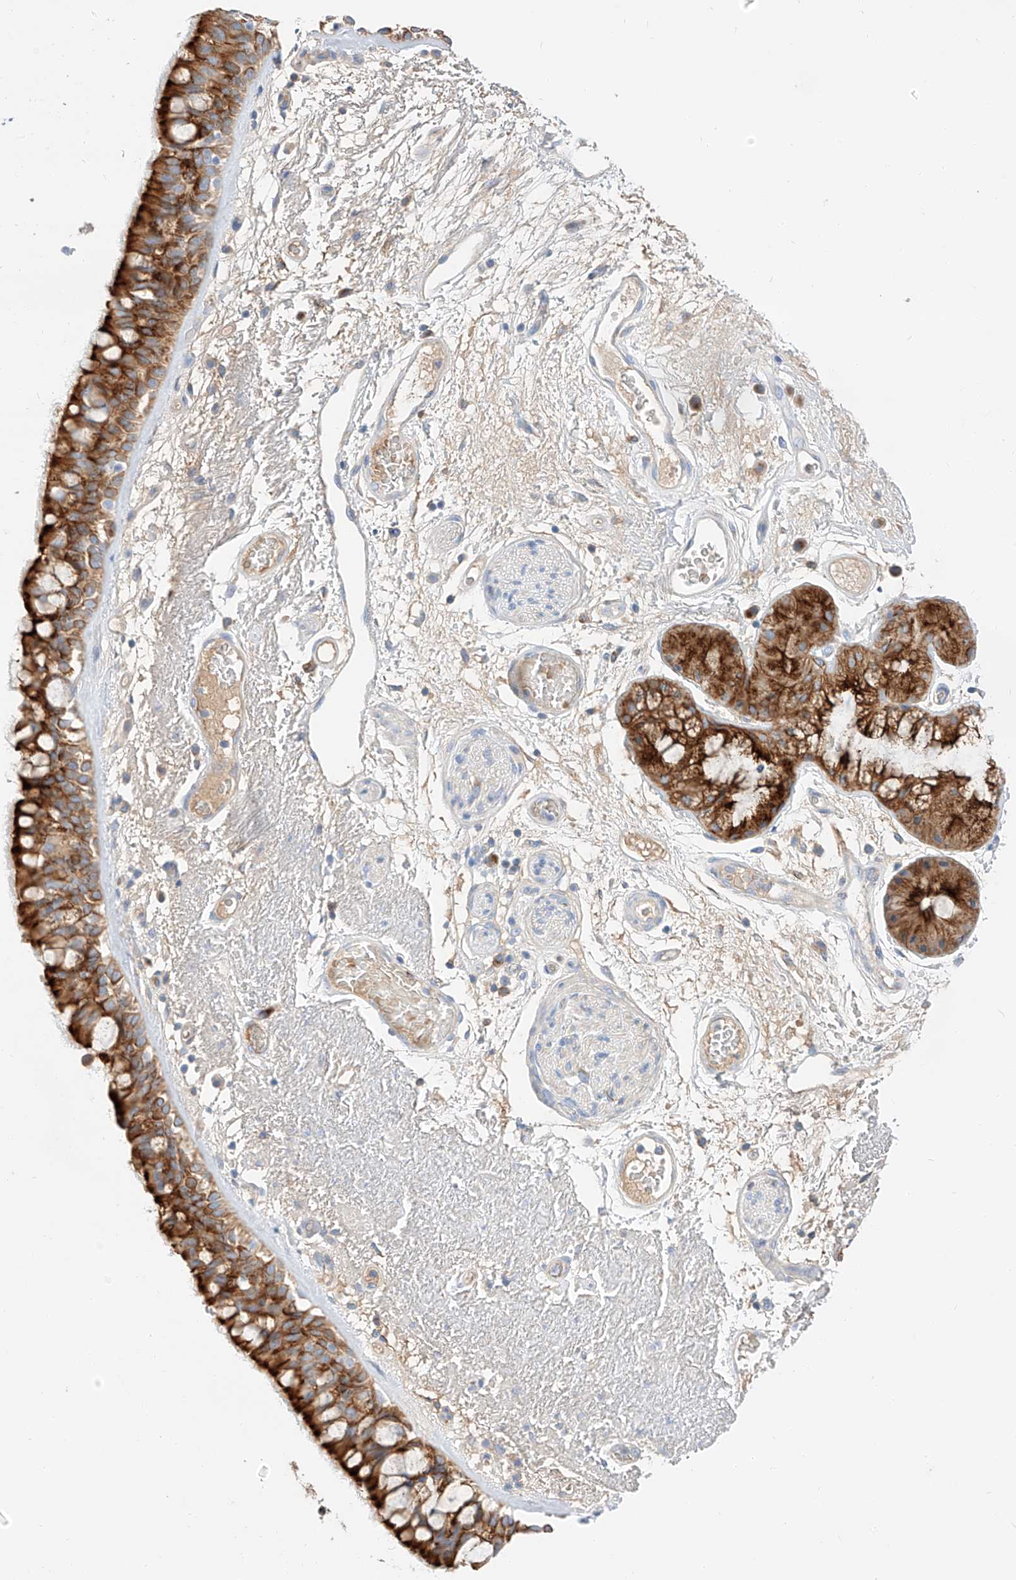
{"staining": {"intensity": "strong", "quantity": ">75%", "location": "cytoplasmic/membranous"}, "tissue": "bronchus", "cell_type": "Respiratory epithelial cells", "image_type": "normal", "snomed": [{"axis": "morphology", "description": "Normal tissue, NOS"}, {"axis": "morphology", "description": "Squamous cell carcinoma, NOS"}, {"axis": "topography", "description": "Lymph node"}, {"axis": "topography", "description": "Bronchus"}, {"axis": "topography", "description": "Lung"}], "caption": "Brown immunohistochemical staining in benign bronchus exhibits strong cytoplasmic/membranous staining in about >75% of respiratory epithelial cells. The staining was performed using DAB to visualize the protein expression in brown, while the nuclei were stained in blue with hematoxylin (Magnification: 20x).", "gene": "MAP7", "patient": {"sex": "male", "age": 66}}